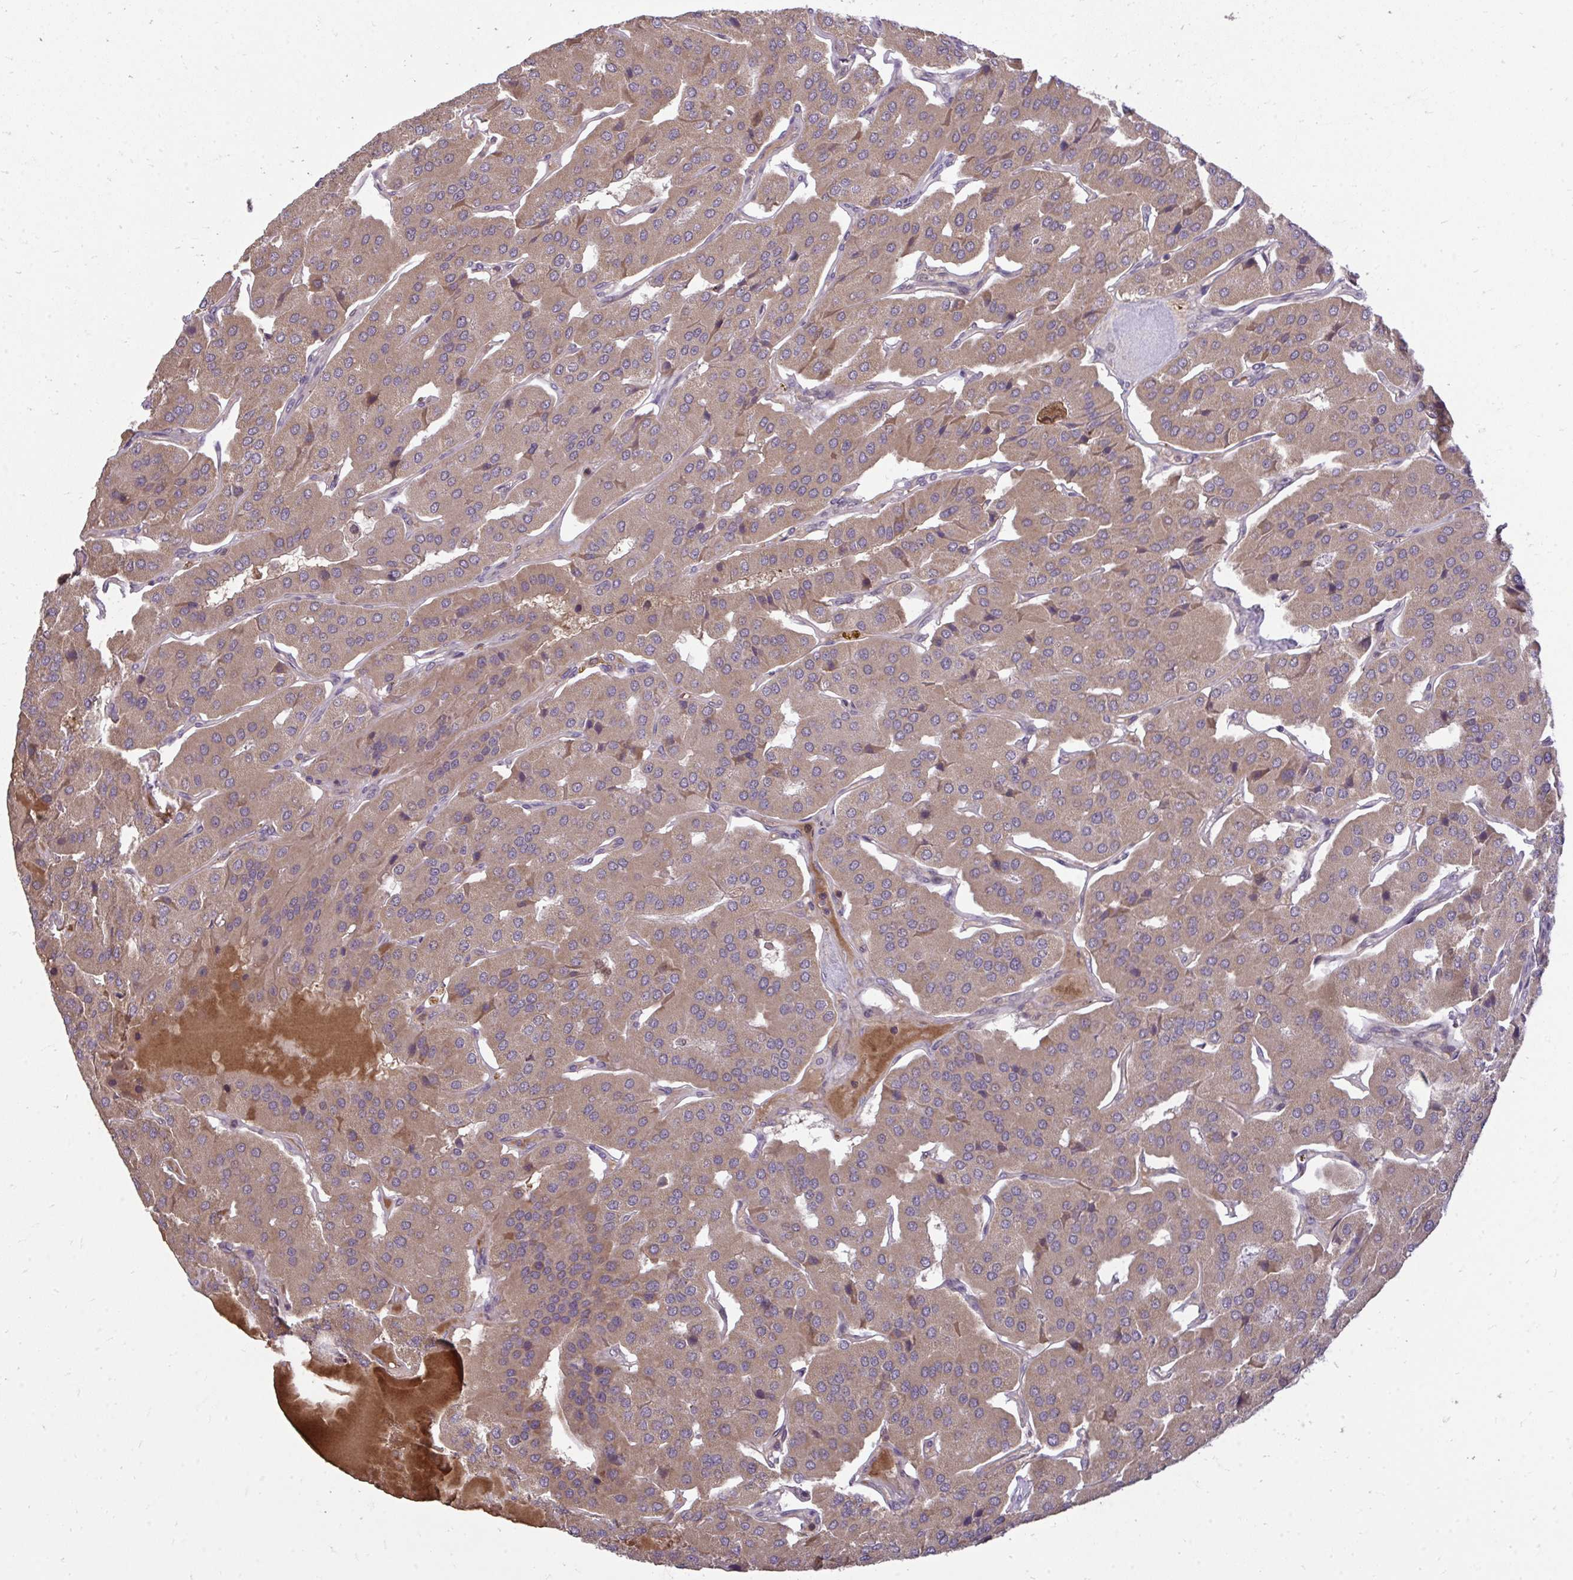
{"staining": {"intensity": "weak", "quantity": ">75%", "location": "cytoplasmic/membranous"}, "tissue": "parathyroid gland", "cell_type": "Glandular cells", "image_type": "normal", "snomed": [{"axis": "morphology", "description": "Normal tissue, NOS"}, {"axis": "morphology", "description": "Adenoma, NOS"}, {"axis": "topography", "description": "Parathyroid gland"}], "caption": "A histopathology image of human parathyroid gland stained for a protein exhibits weak cytoplasmic/membranous brown staining in glandular cells. Using DAB (3,3'-diaminobenzidine) (brown) and hematoxylin (blue) stains, captured at high magnification using brightfield microscopy.", "gene": "ZSCAN9", "patient": {"sex": "female", "age": 86}}